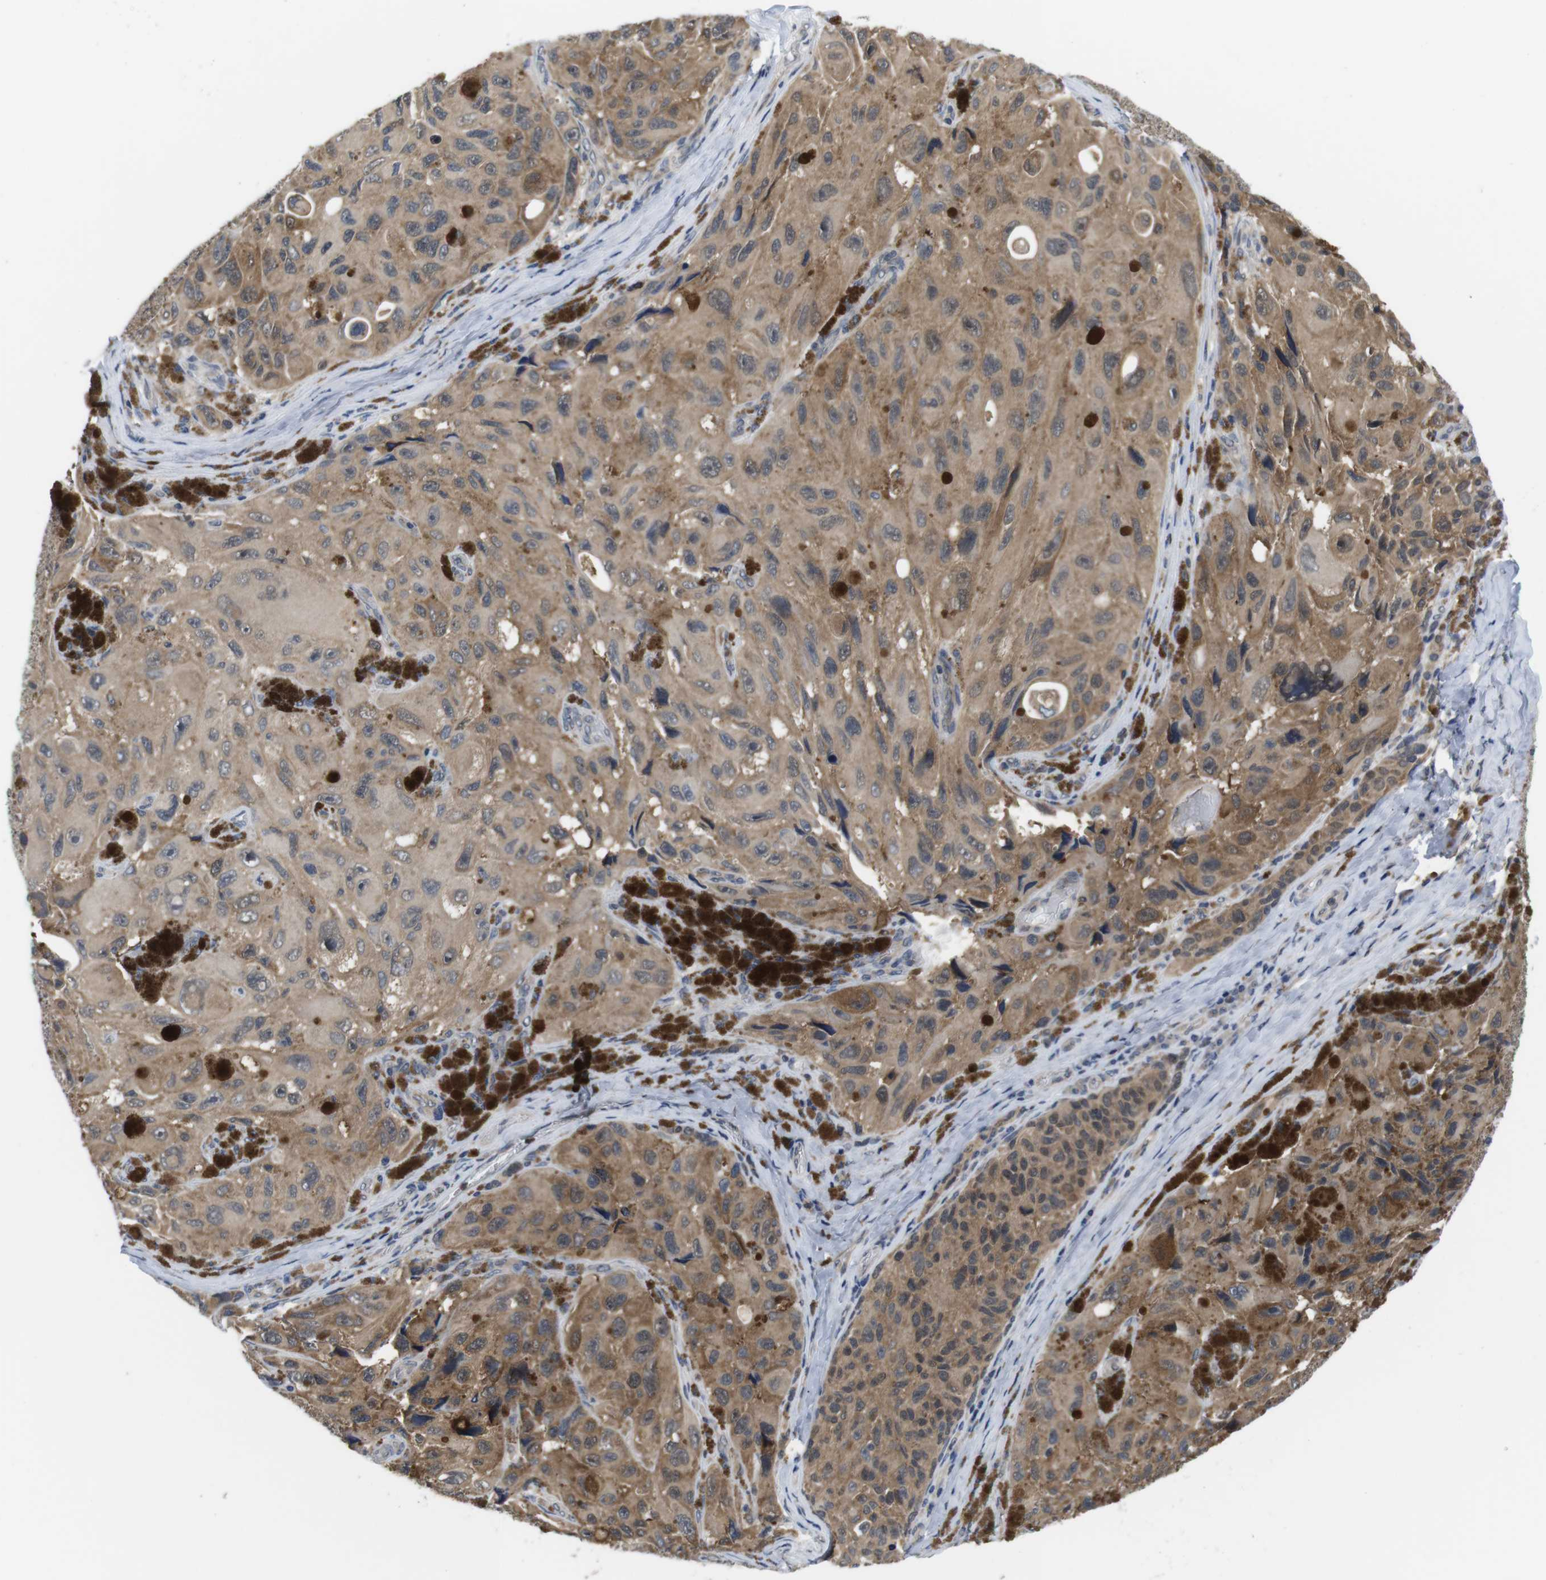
{"staining": {"intensity": "moderate", "quantity": ">75%", "location": "cytoplasmic/membranous"}, "tissue": "melanoma", "cell_type": "Tumor cells", "image_type": "cancer", "snomed": [{"axis": "morphology", "description": "Malignant melanoma, NOS"}, {"axis": "topography", "description": "Skin"}], "caption": "Protein staining exhibits moderate cytoplasmic/membranous positivity in about >75% of tumor cells in melanoma. Nuclei are stained in blue.", "gene": "FADD", "patient": {"sex": "female", "age": 73}}